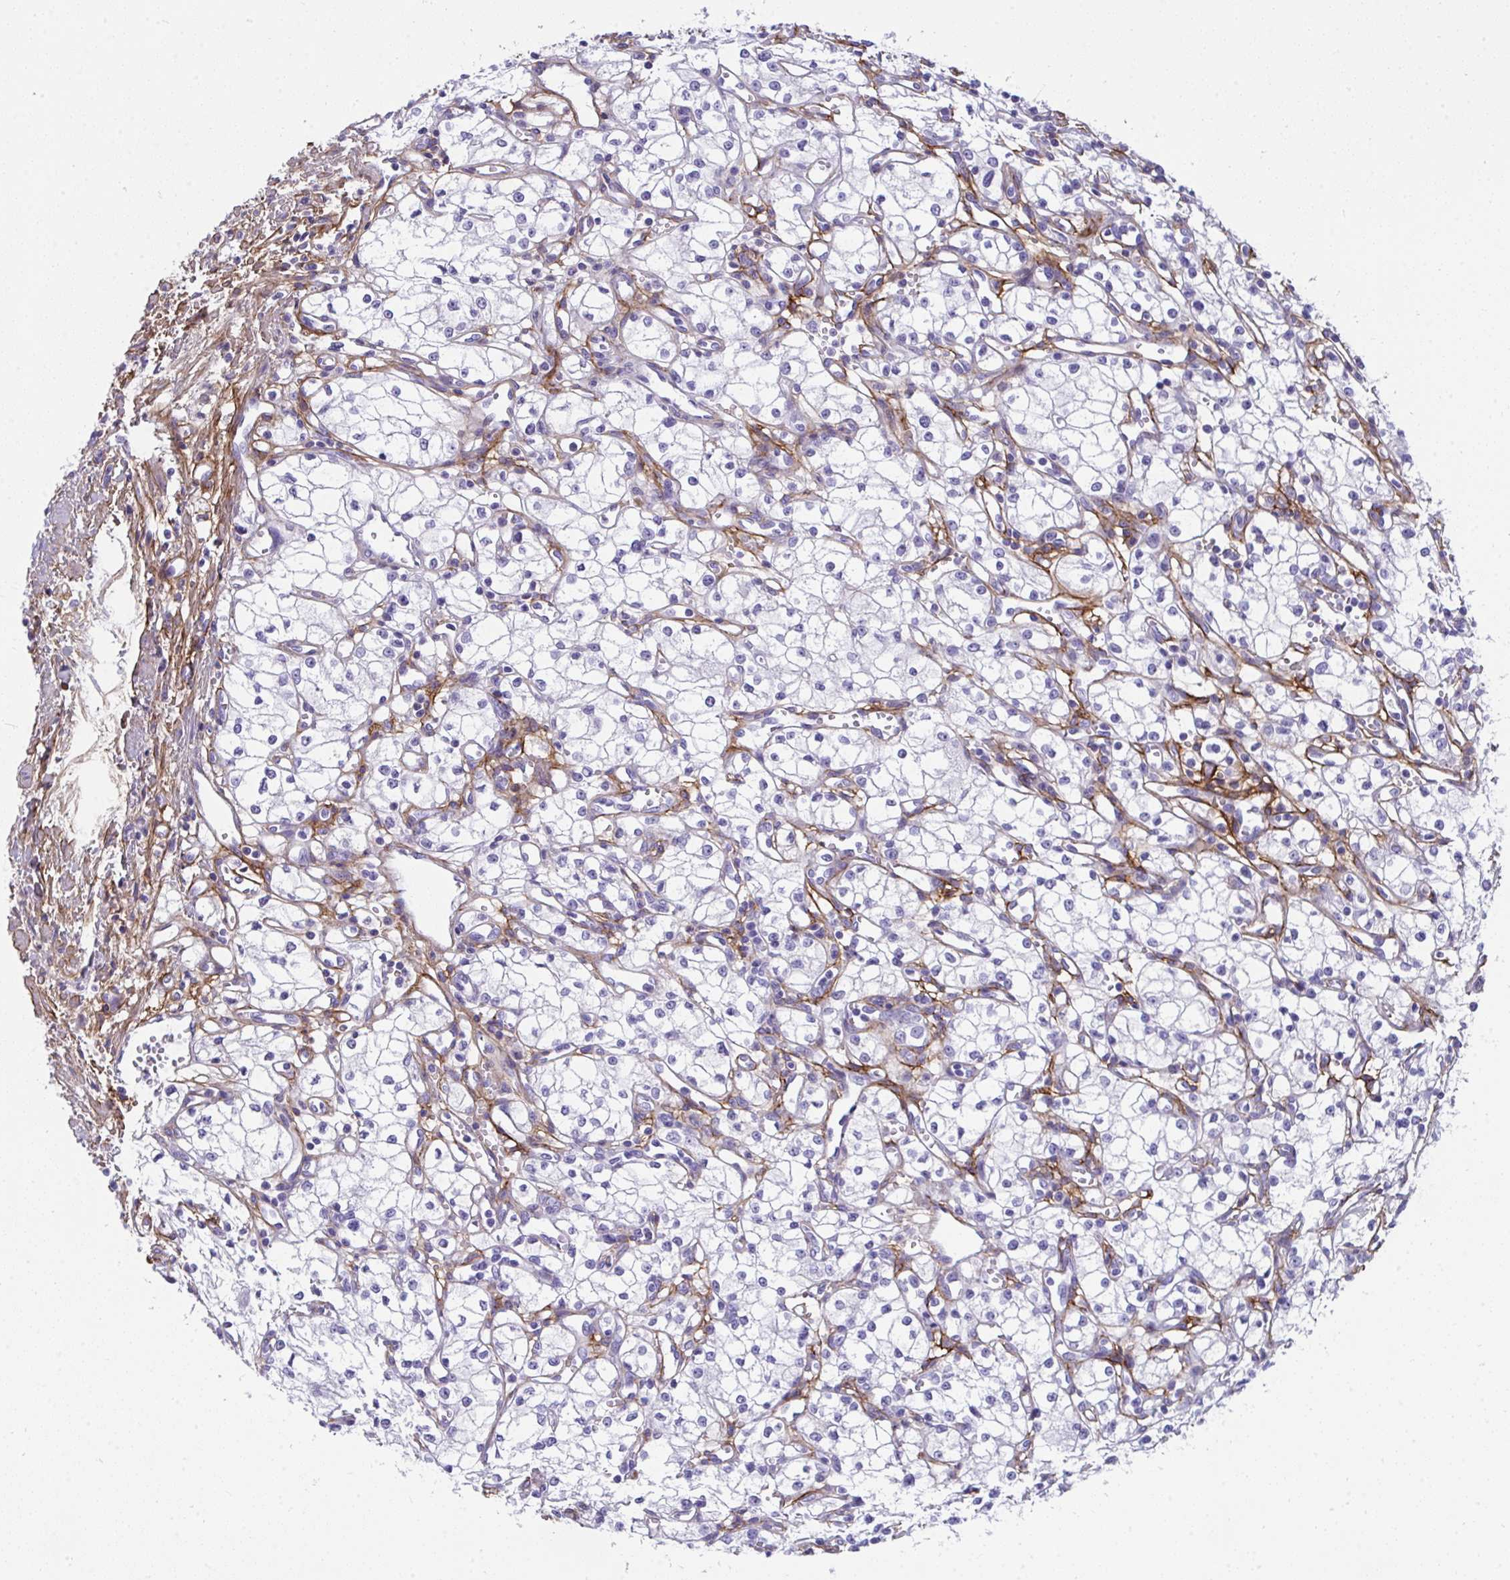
{"staining": {"intensity": "negative", "quantity": "none", "location": "none"}, "tissue": "renal cancer", "cell_type": "Tumor cells", "image_type": "cancer", "snomed": [{"axis": "morphology", "description": "Adenocarcinoma, NOS"}, {"axis": "topography", "description": "Kidney"}], "caption": "A high-resolution photomicrograph shows IHC staining of renal cancer, which shows no significant expression in tumor cells. (IHC, brightfield microscopy, high magnification).", "gene": "LHFPL6", "patient": {"sex": "male", "age": 59}}